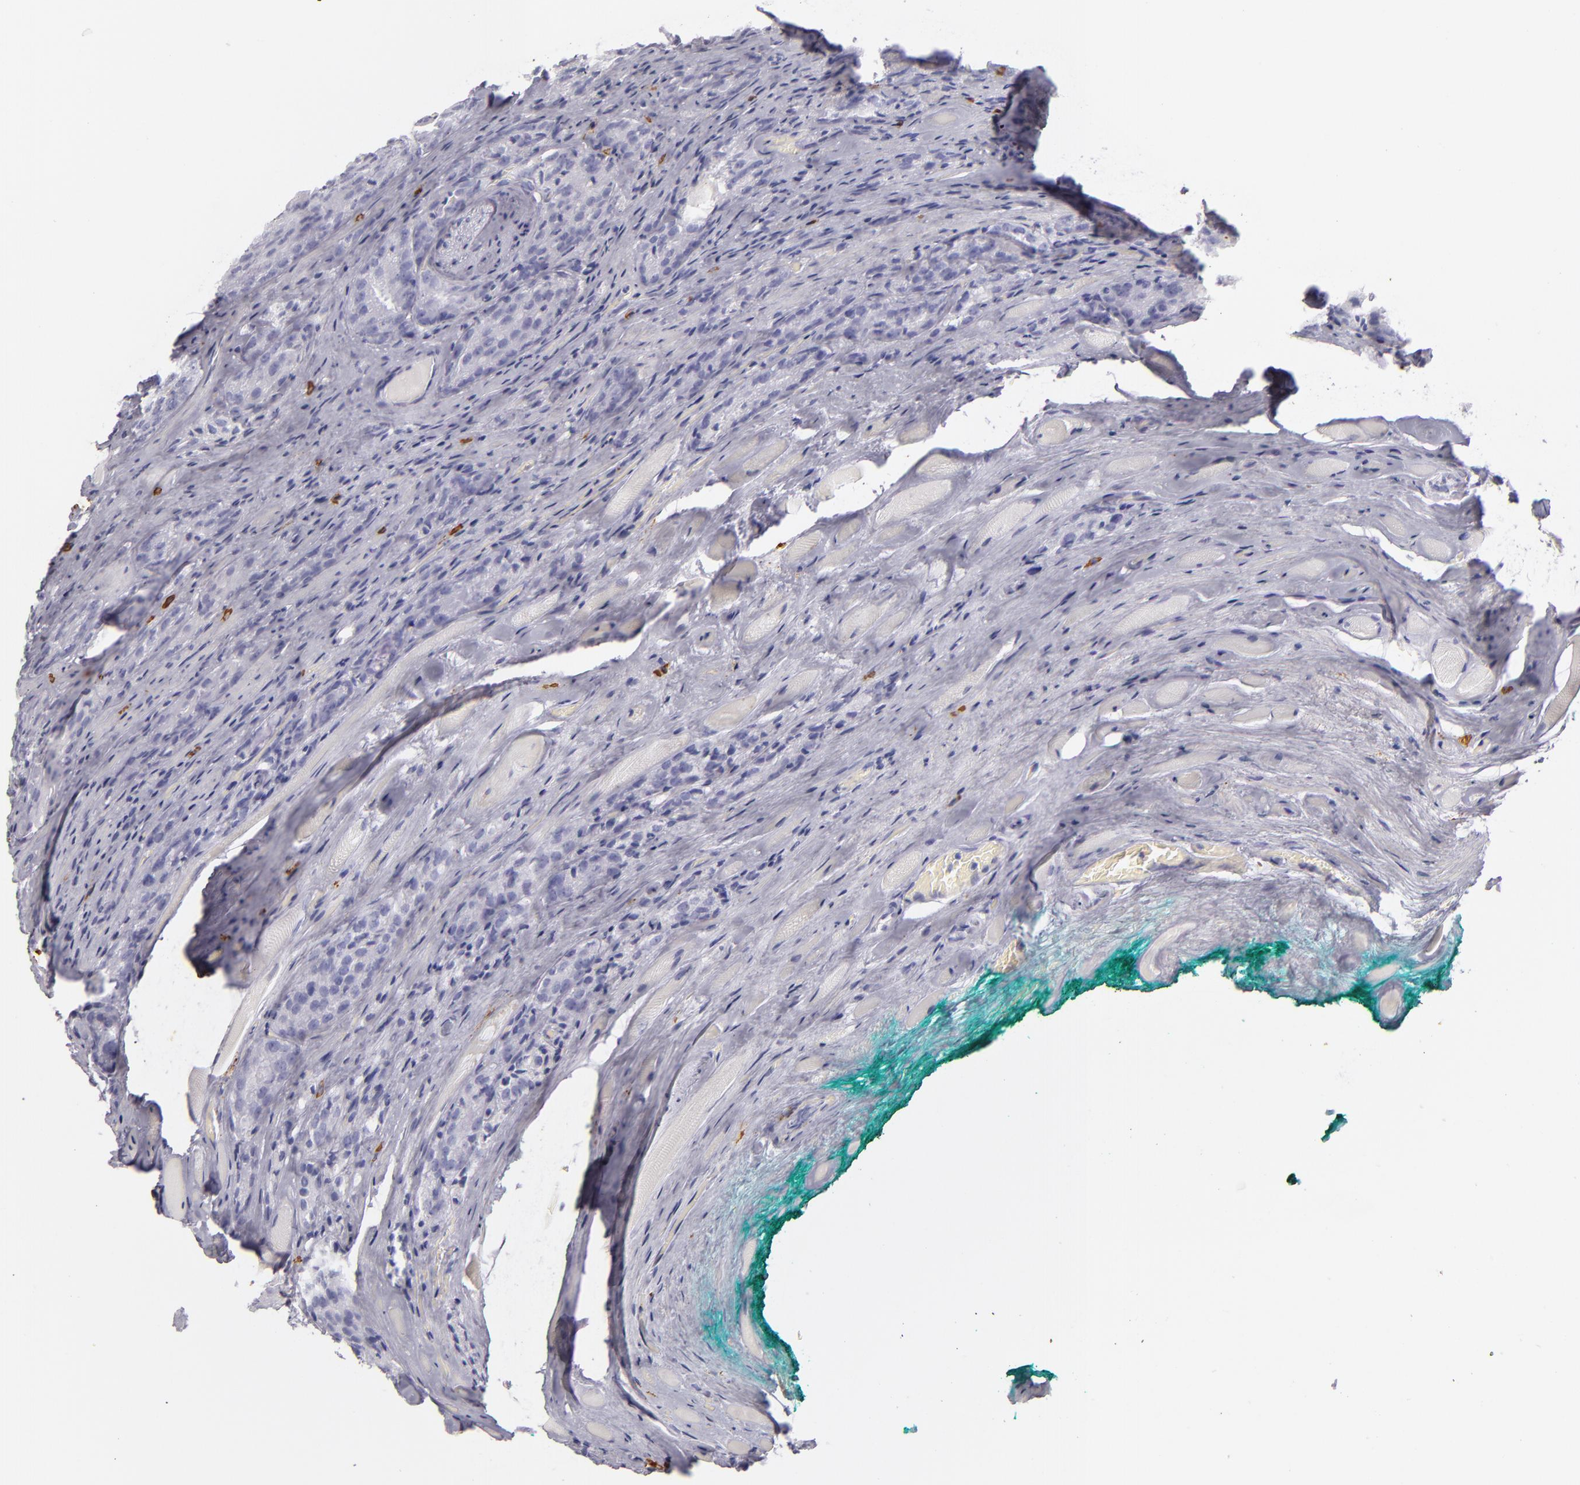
{"staining": {"intensity": "negative", "quantity": "none", "location": "none"}, "tissue": "prostate cancer", "cell_type": "Tumor cells", "image_type": "cancer", "snomed": [{"axis": "morphology", "description": "Adenocarcinoma, Medium grade"}, {"axis": "topography", "description": "Prostate"}], "caption": "A photomicrograph of human prostate cancer is negative for staining in tumor cells.", "gene": "TPSD1", "patient": {"sex": "male", "age": 60}}